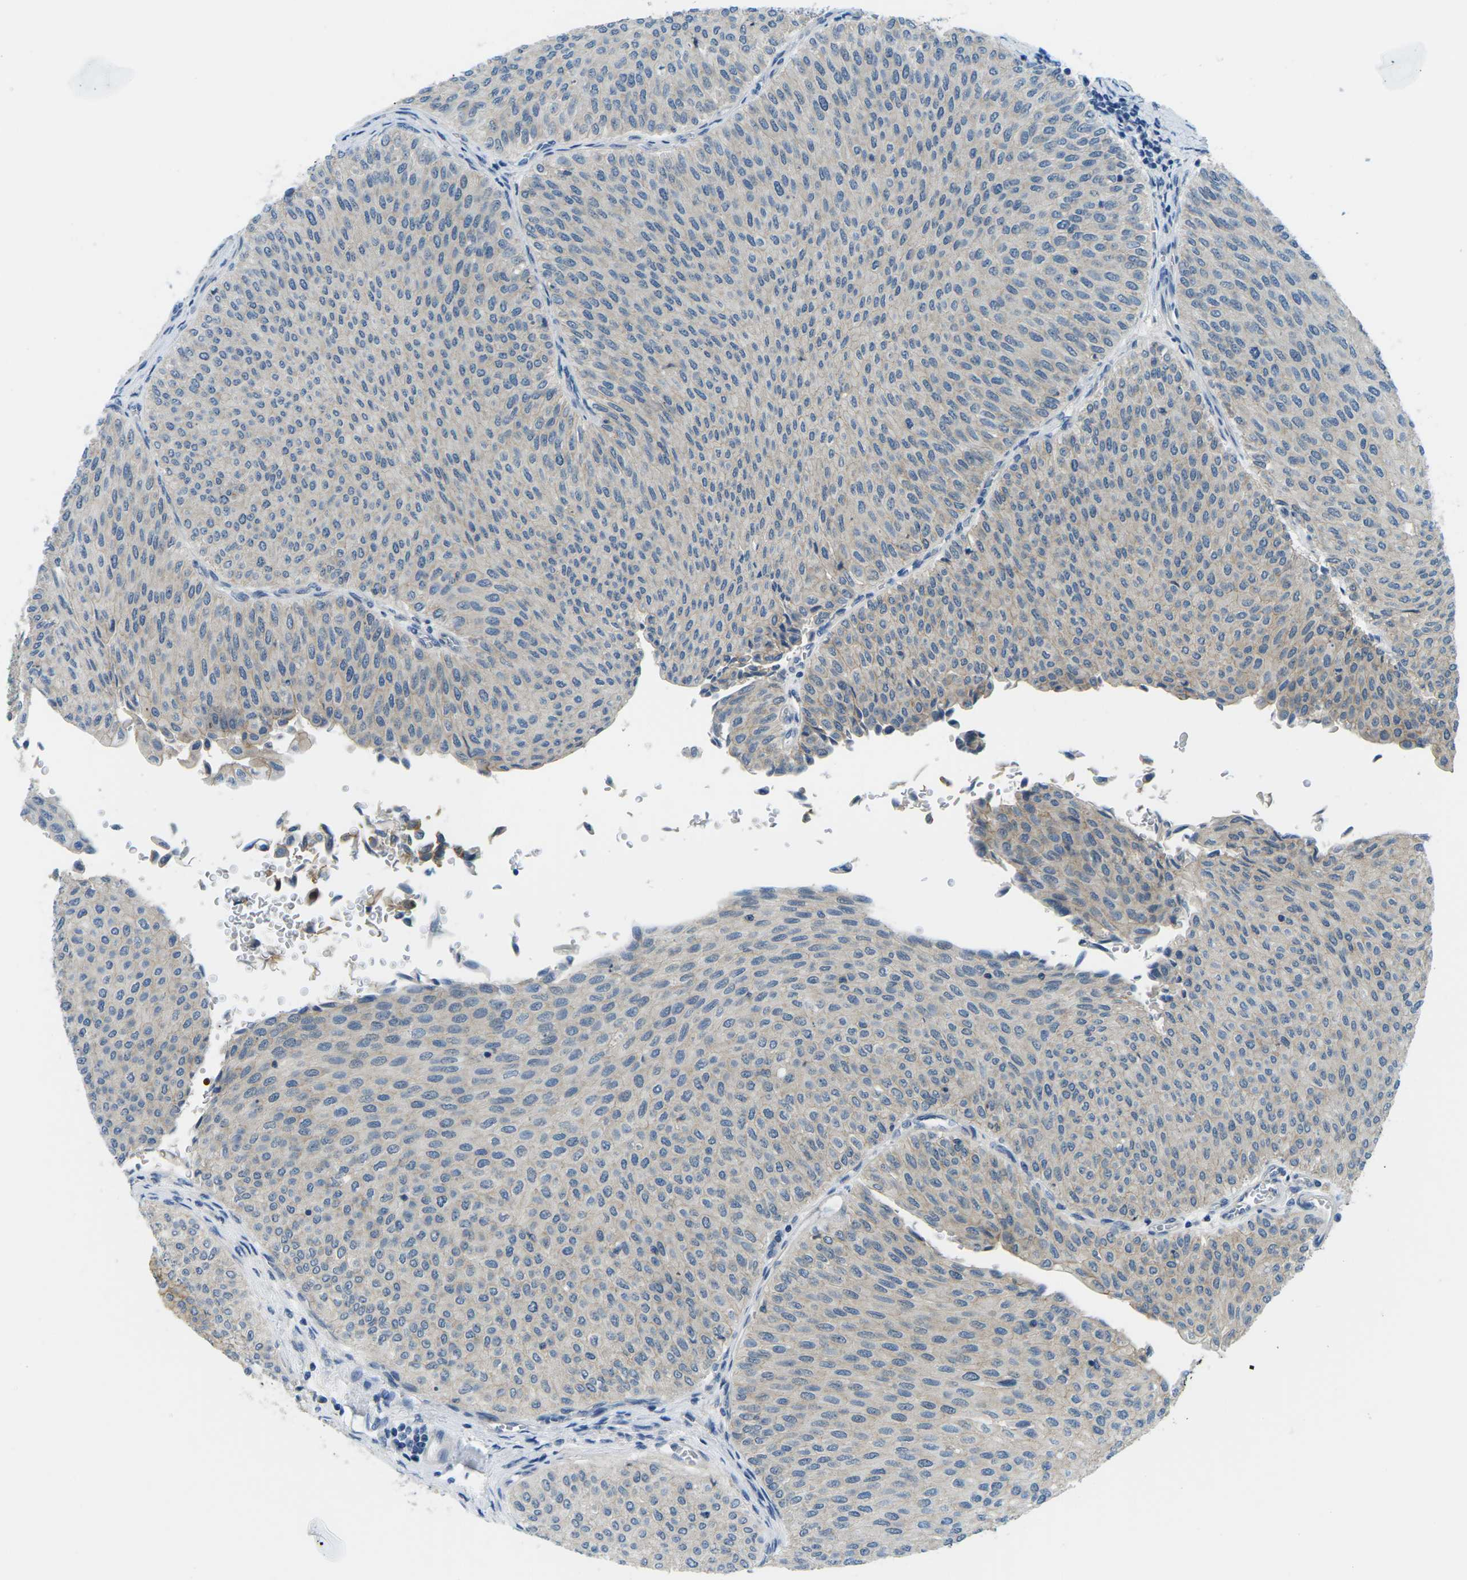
{"staining": {"intensity": "weak", "quantity": "<25%", "location": "cytoplasmic/membranous"}, "tissue": "urothelial cancer", "cell_type": "Tumor cells", "image_type": "cancer", "snomed": [{"axis": "morphology", "description": "Urothelial carcinoma, Low grade"}, {"axis": "topography", "description": "Urinary bladder"}], "caption": "DAB (3,3'-diaminobenzidine) immunohistochemical staining of human urothelial cancer shows no significant positivity in tumor cells. (Stains: DAB immunohistochemistry (IHC) with hematoxylin counter stain, Microscopy: brightfield microscopy at high magnification).", "gene": "CTNND1", "patient": {"sex": "male", "age": 78}}